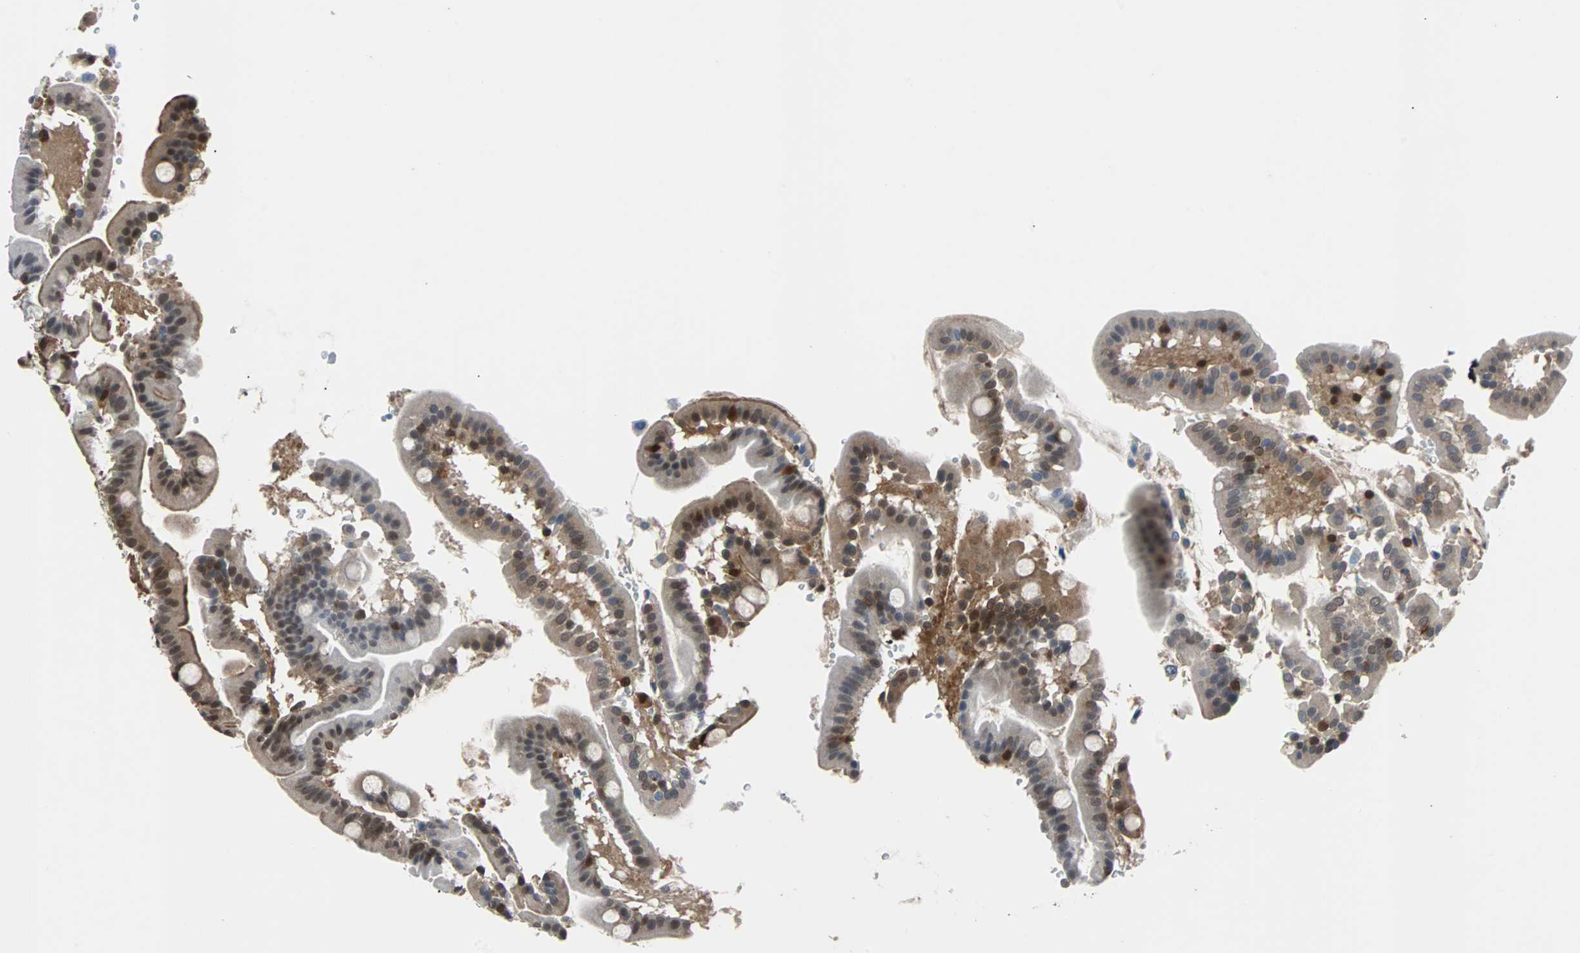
{"staining": {"intensity": "strong", "quantity": "25%-75%", "location": "cytoplasmic/membranous,nuclear"}, "tissue": "duodenum", "cell_type": "Glandular cells", "image_type": "normal", "snomed": [{"axis": "morphology", "description": "Normal tissue, NOS"}, {"axis": "topography", "description": "Duodenum"}], "caption": "This is a photomicrograph of IHC staining of normal duodenum, which shows strong positivity in the cytoplasmic/membranous,nuclear of glandular cells.", "gene": "MAP2K6", "patient": {"sex": "male", "age": 50}}